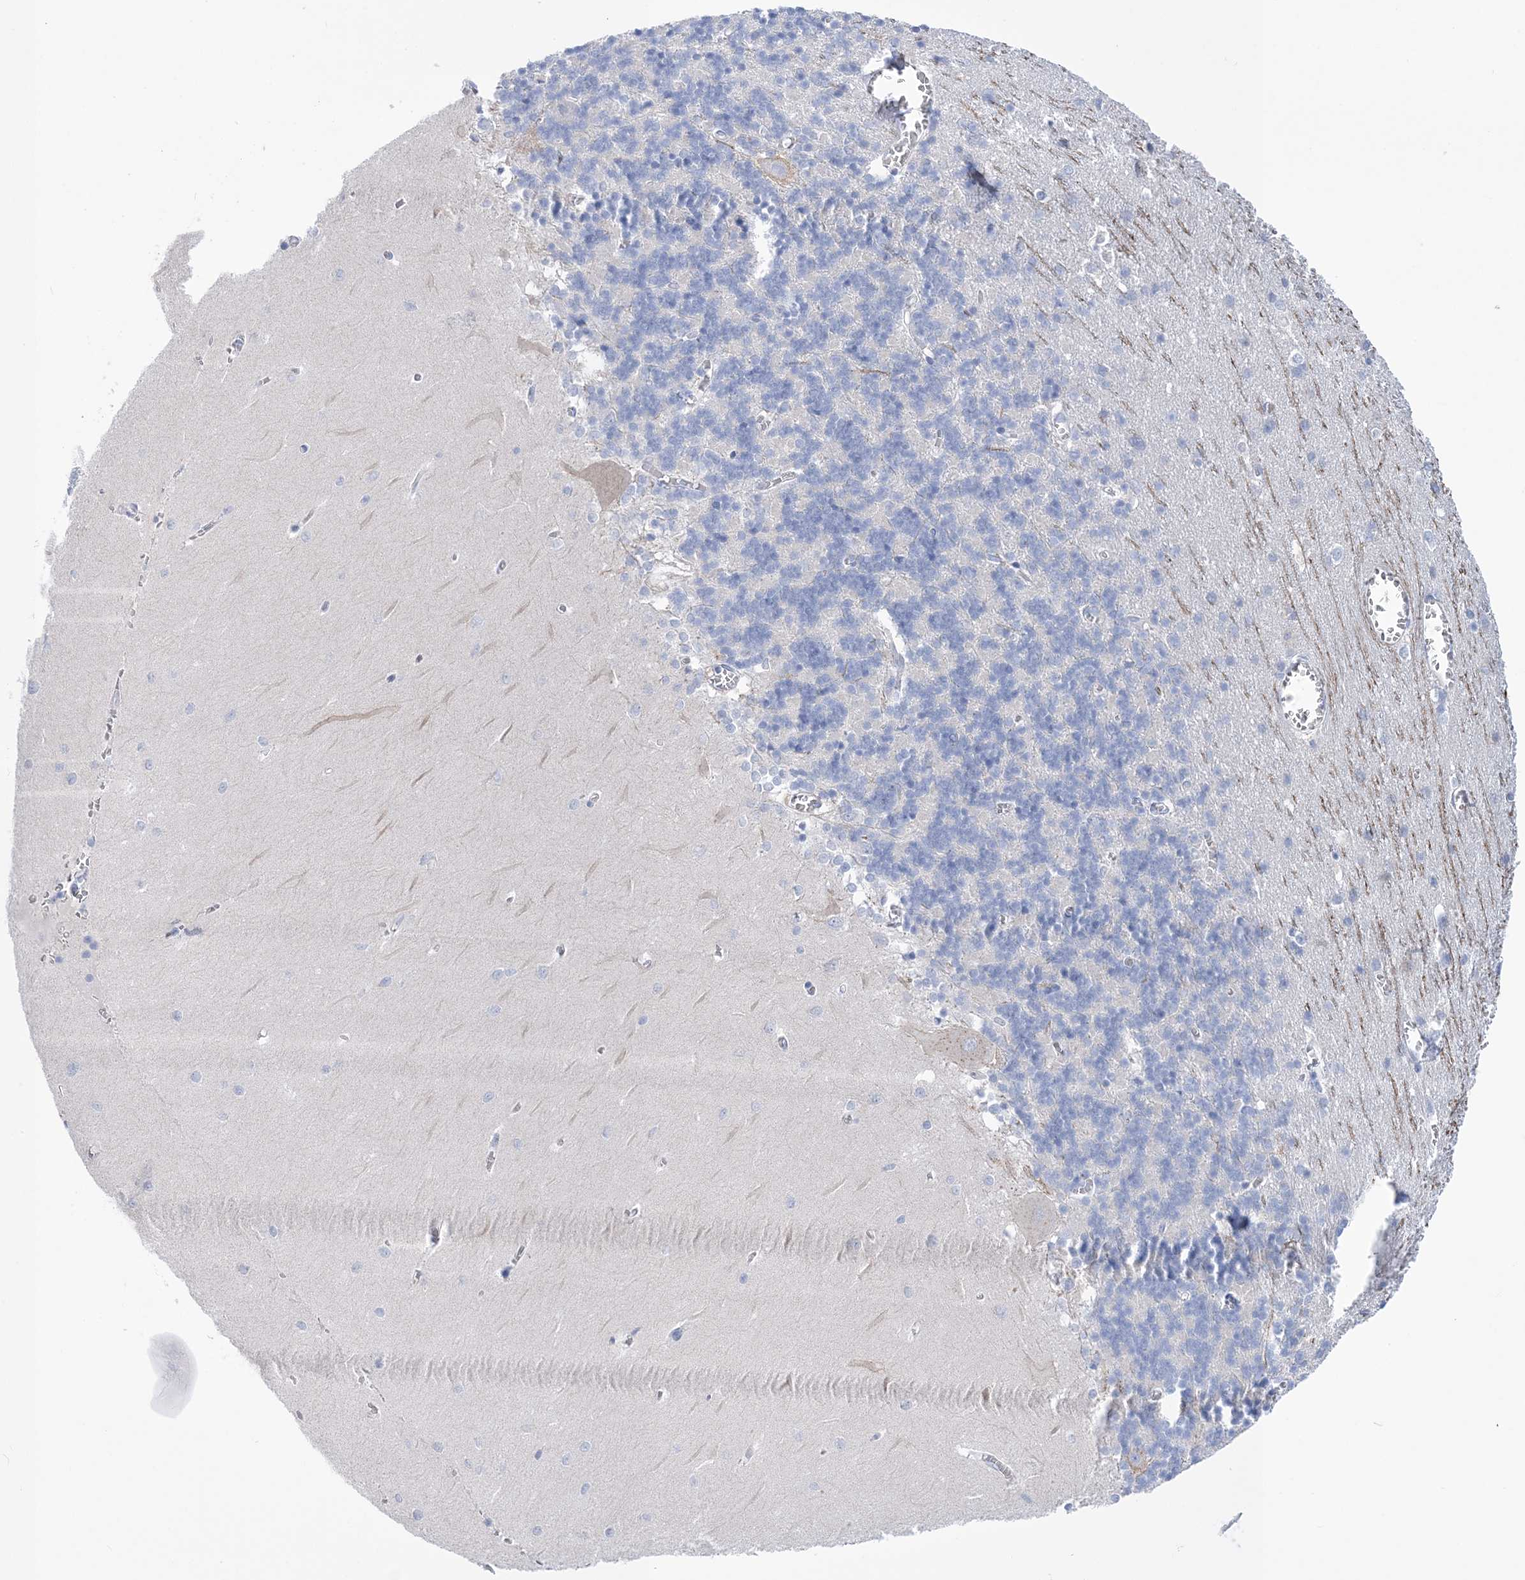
{"staining": {"intensity": "negative", "quantity": "none", "location": "none"}, "tissue": "cerebellum", "cell_type": "Cells in granular layer", "image_type": "normal", "snomed": [{"axis": "morphology", "description": "Normal tissue, NOS"}, {"axis": "topography", "description": "Cerebellum"}], "caption": "An image of human cerebellum is negative for staining in cells in granular layer. (DAB immunohistochemistry, high magnification).", "gene": "WDR74", "patient": {"sex": "male", "age": 37}}